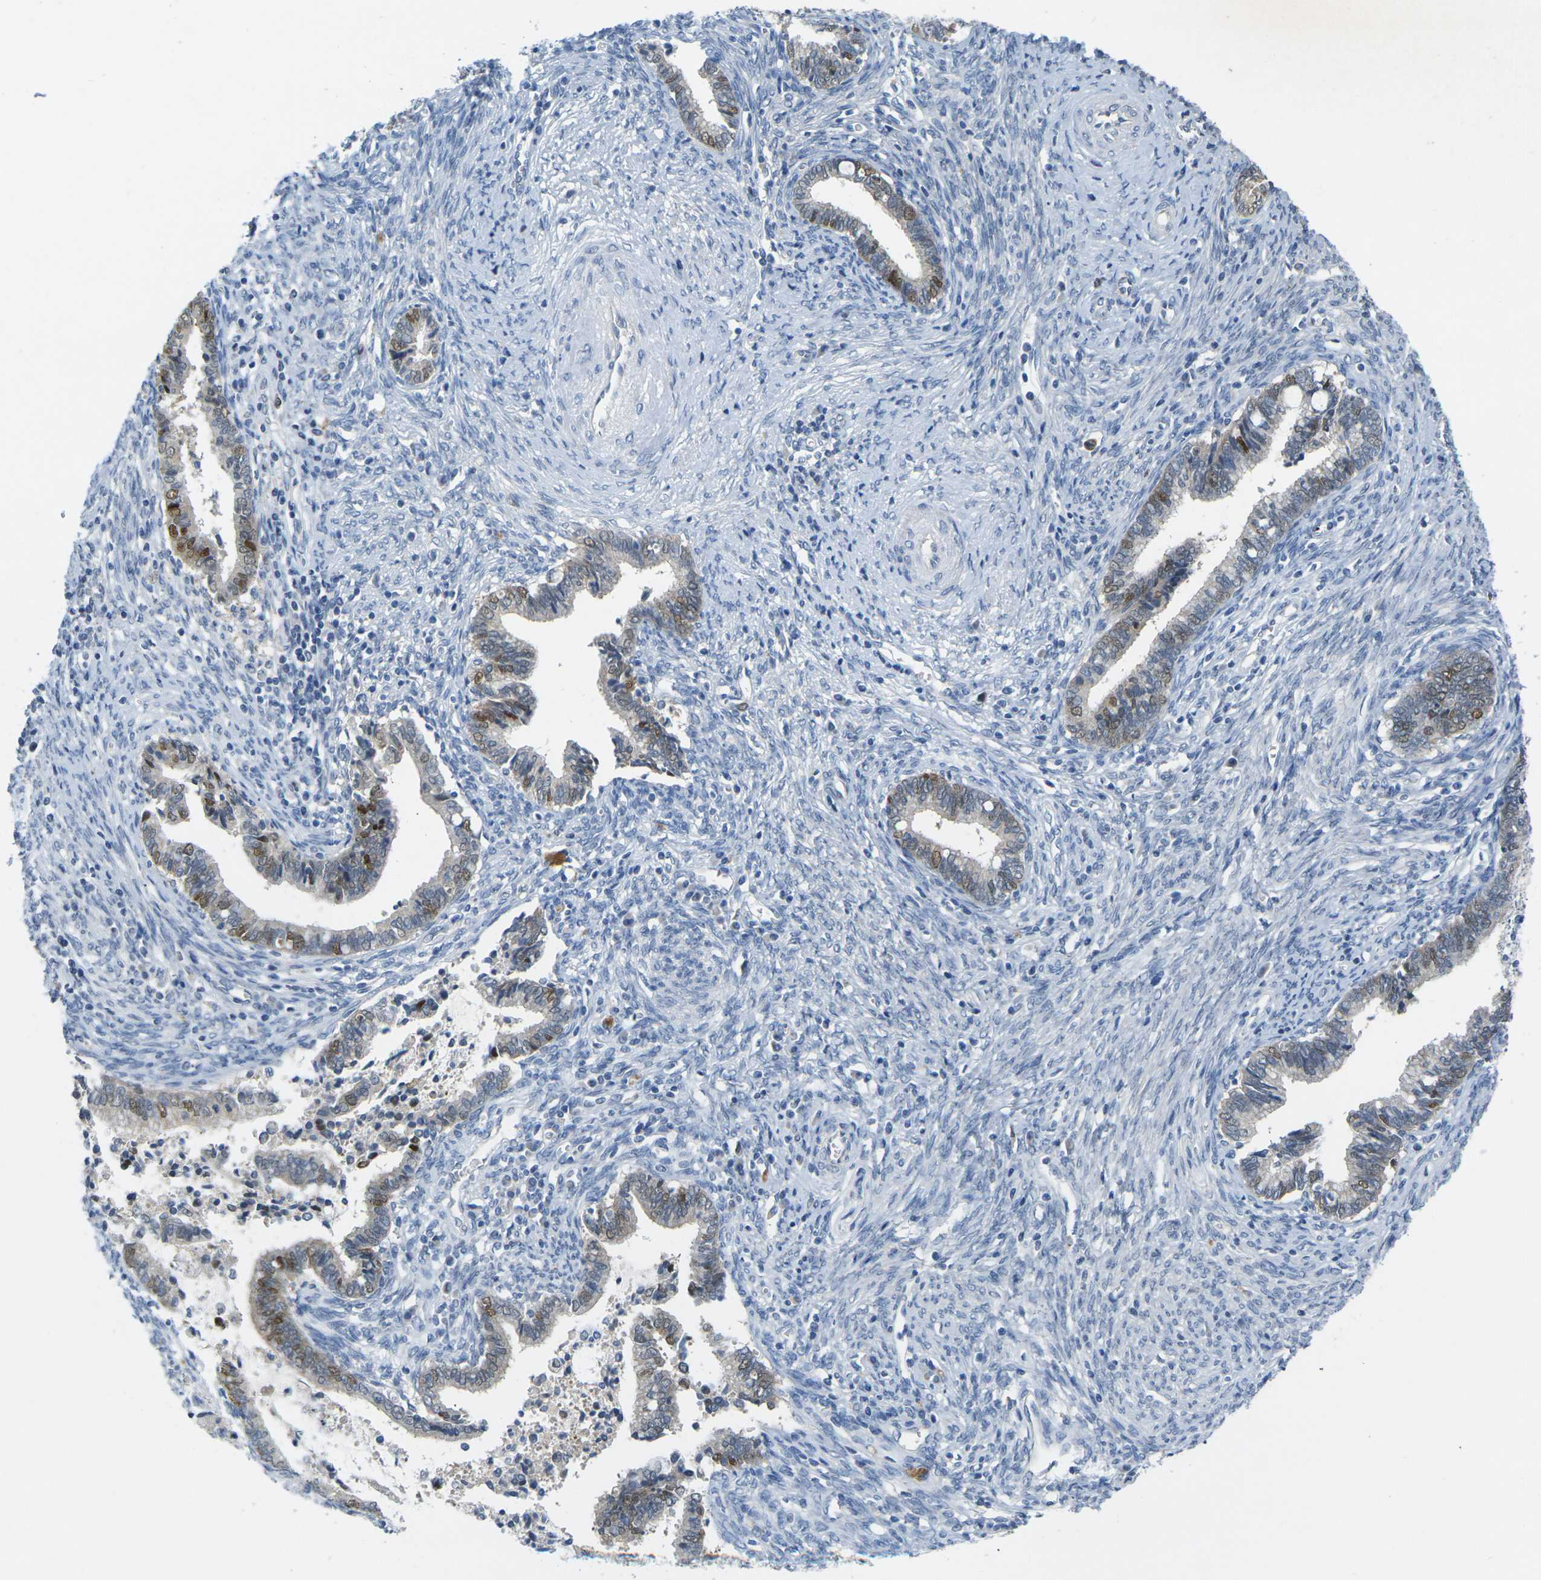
{"staining": {"intensity": "moderate", "quantity": "25%-75%", "location": "nuclear"}, "tissue": "cervical cancer", "cell_type": "Tumor cells", "image_type": "cancer", "snomed": [{"axis": "morphology", "description": "Adenocarcinoma, NOS"}, {"axis": "topography", "description": "Cervix"}], "caption": "Protein analysis of cervical cancer tissue exhibits moderate nuclear staining in about 25%-75% of tumor cells.", "gene": "CDK2", "patient": {"sex": "female", "age": 44}}